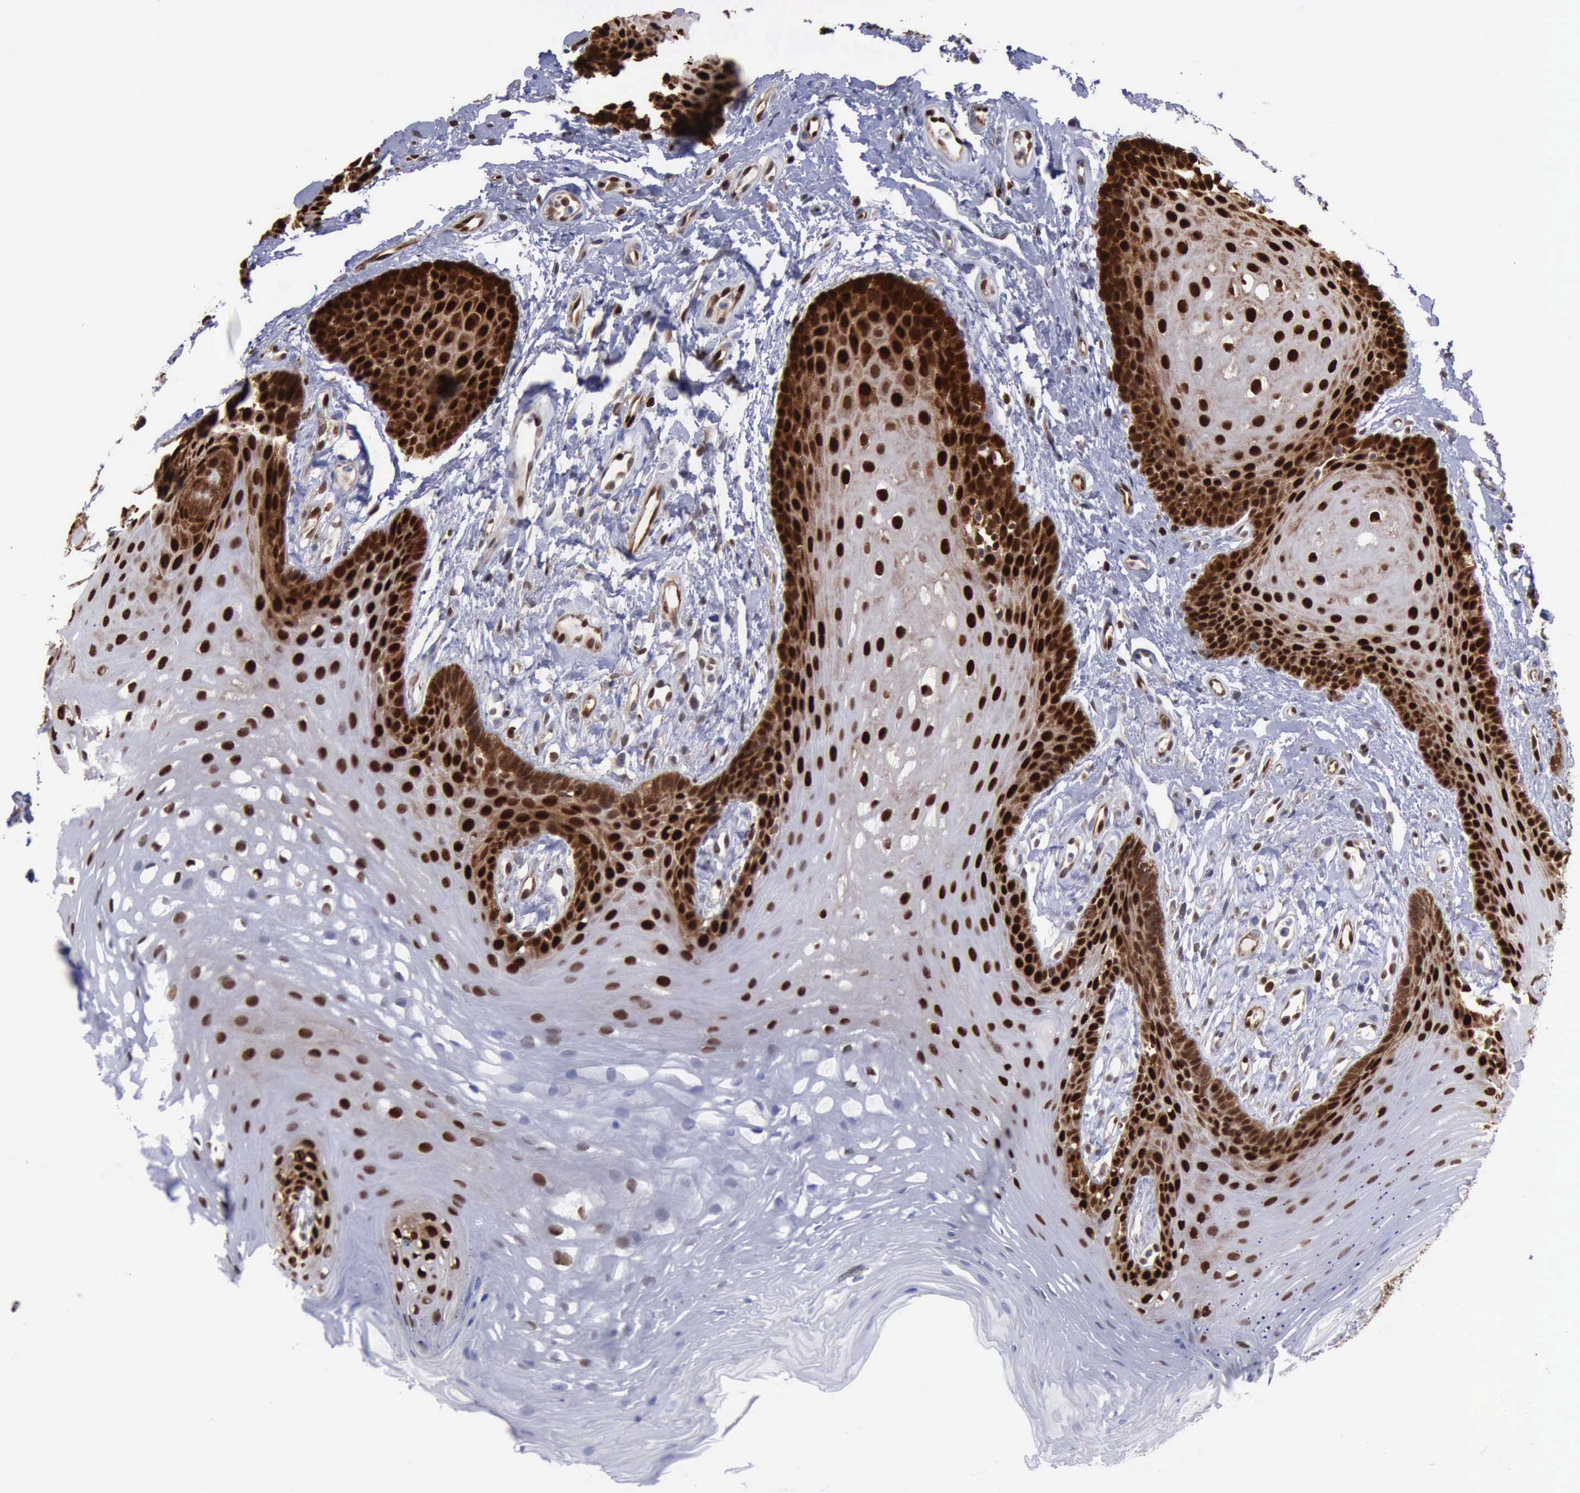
{"staining": {"intensity": "strong", "quantity": ">75%", "location": "nuclear"}, "tissue": "oral mucosa", "cell_type": "Squamous epithelial cells", "image_type": "normal", "snomed": [{"axis": "morphology", "description": "Normal tissue, NOS"}, {"axis": "topography", "description": "Oral tissue"}], "caption": "Immunohistochemical staining of unremarkable human oral mucosa shows strong nuclear protein expression in about >75% of squamous epithelial cells. The staining was performed using DAB (3,3'-diaminobenzidine), with brown indicating positive protein expression. Nuclei are stained blue with hematoxylin.", "gene": "PDCD4", "patient": {"sex": "male", "age": 62}}